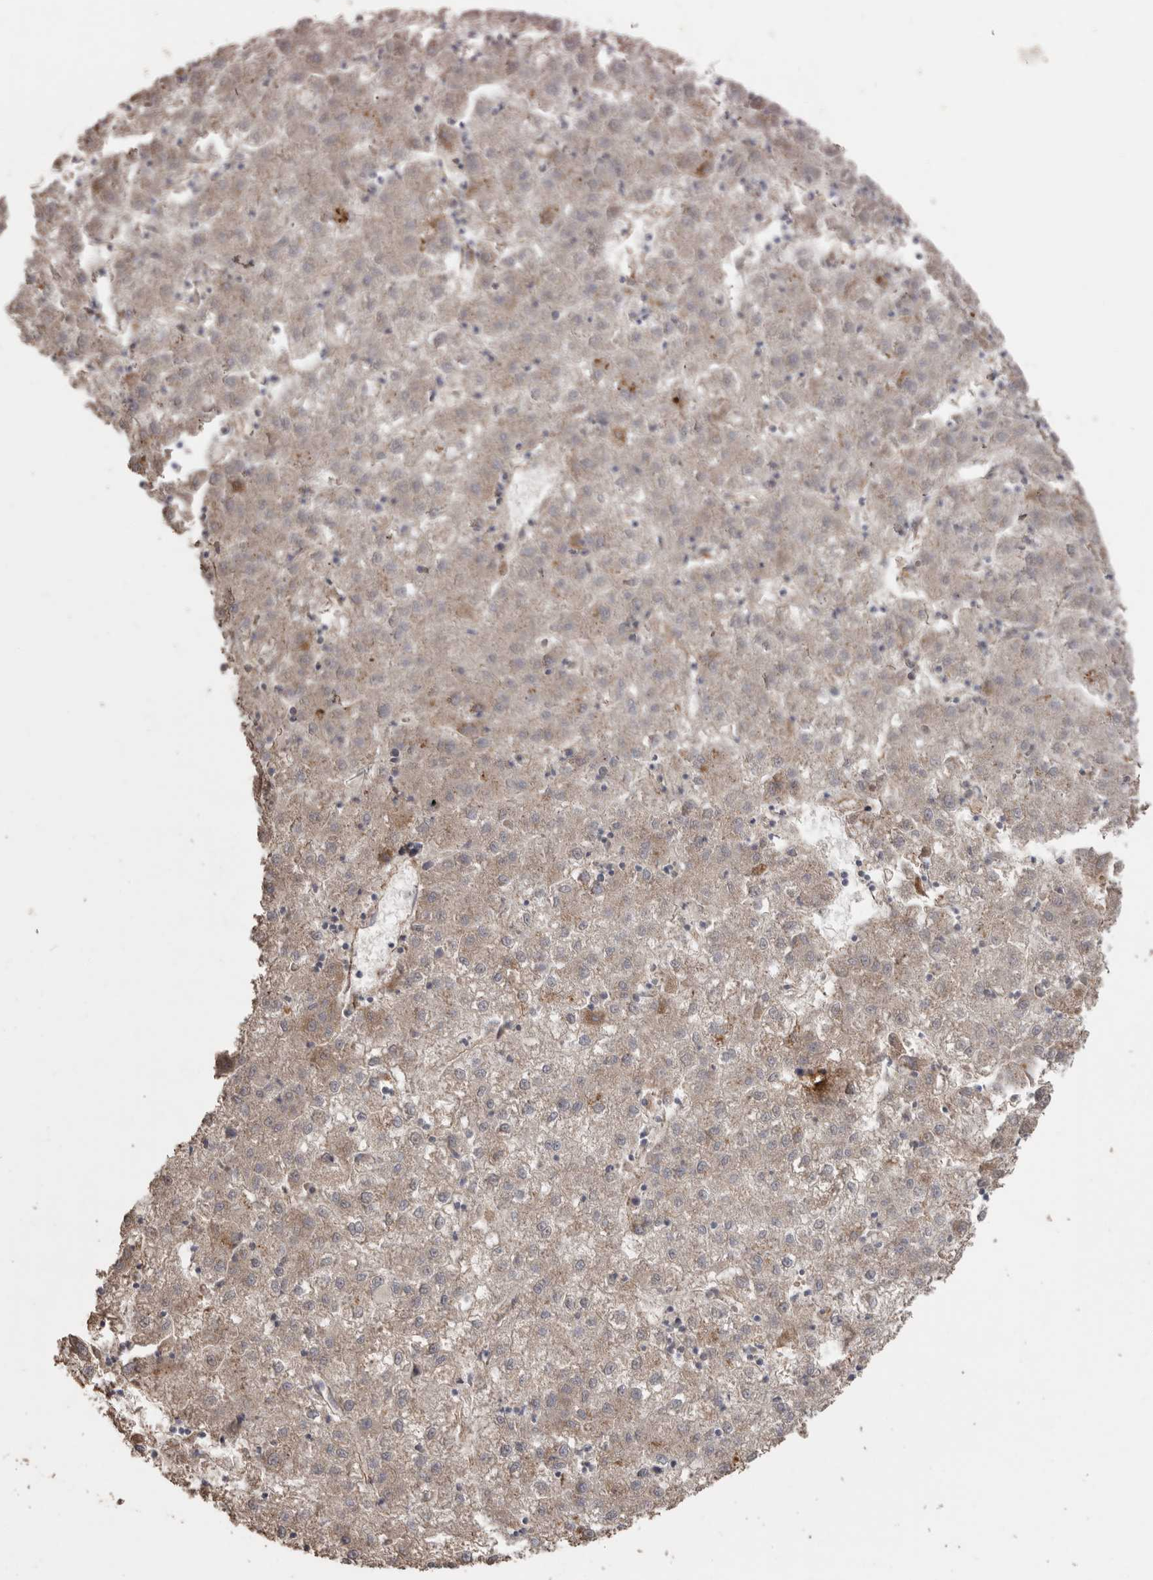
{"staining": {"intensity": "weak", "quantity": ">75%", "location": "cytoplasmic/membranous"}, "tissue": "liver cancer", "cell_type": "Tumor cells", "image_type": "cancer", "snomed": [{"axis": "morphology", "description": "Carcinoma, Hepatocellular, NOS"}, {"axis": "topography", "description": "Liver"}], "caption": "About >75% of tumor cells in liver cancer demonstrate weak cytoplasmic/membranous protein expression as visualized by brown immunohistochemical staining.", "gene": "PODXL2", "patient": {"sex": "male", "age": 72}}